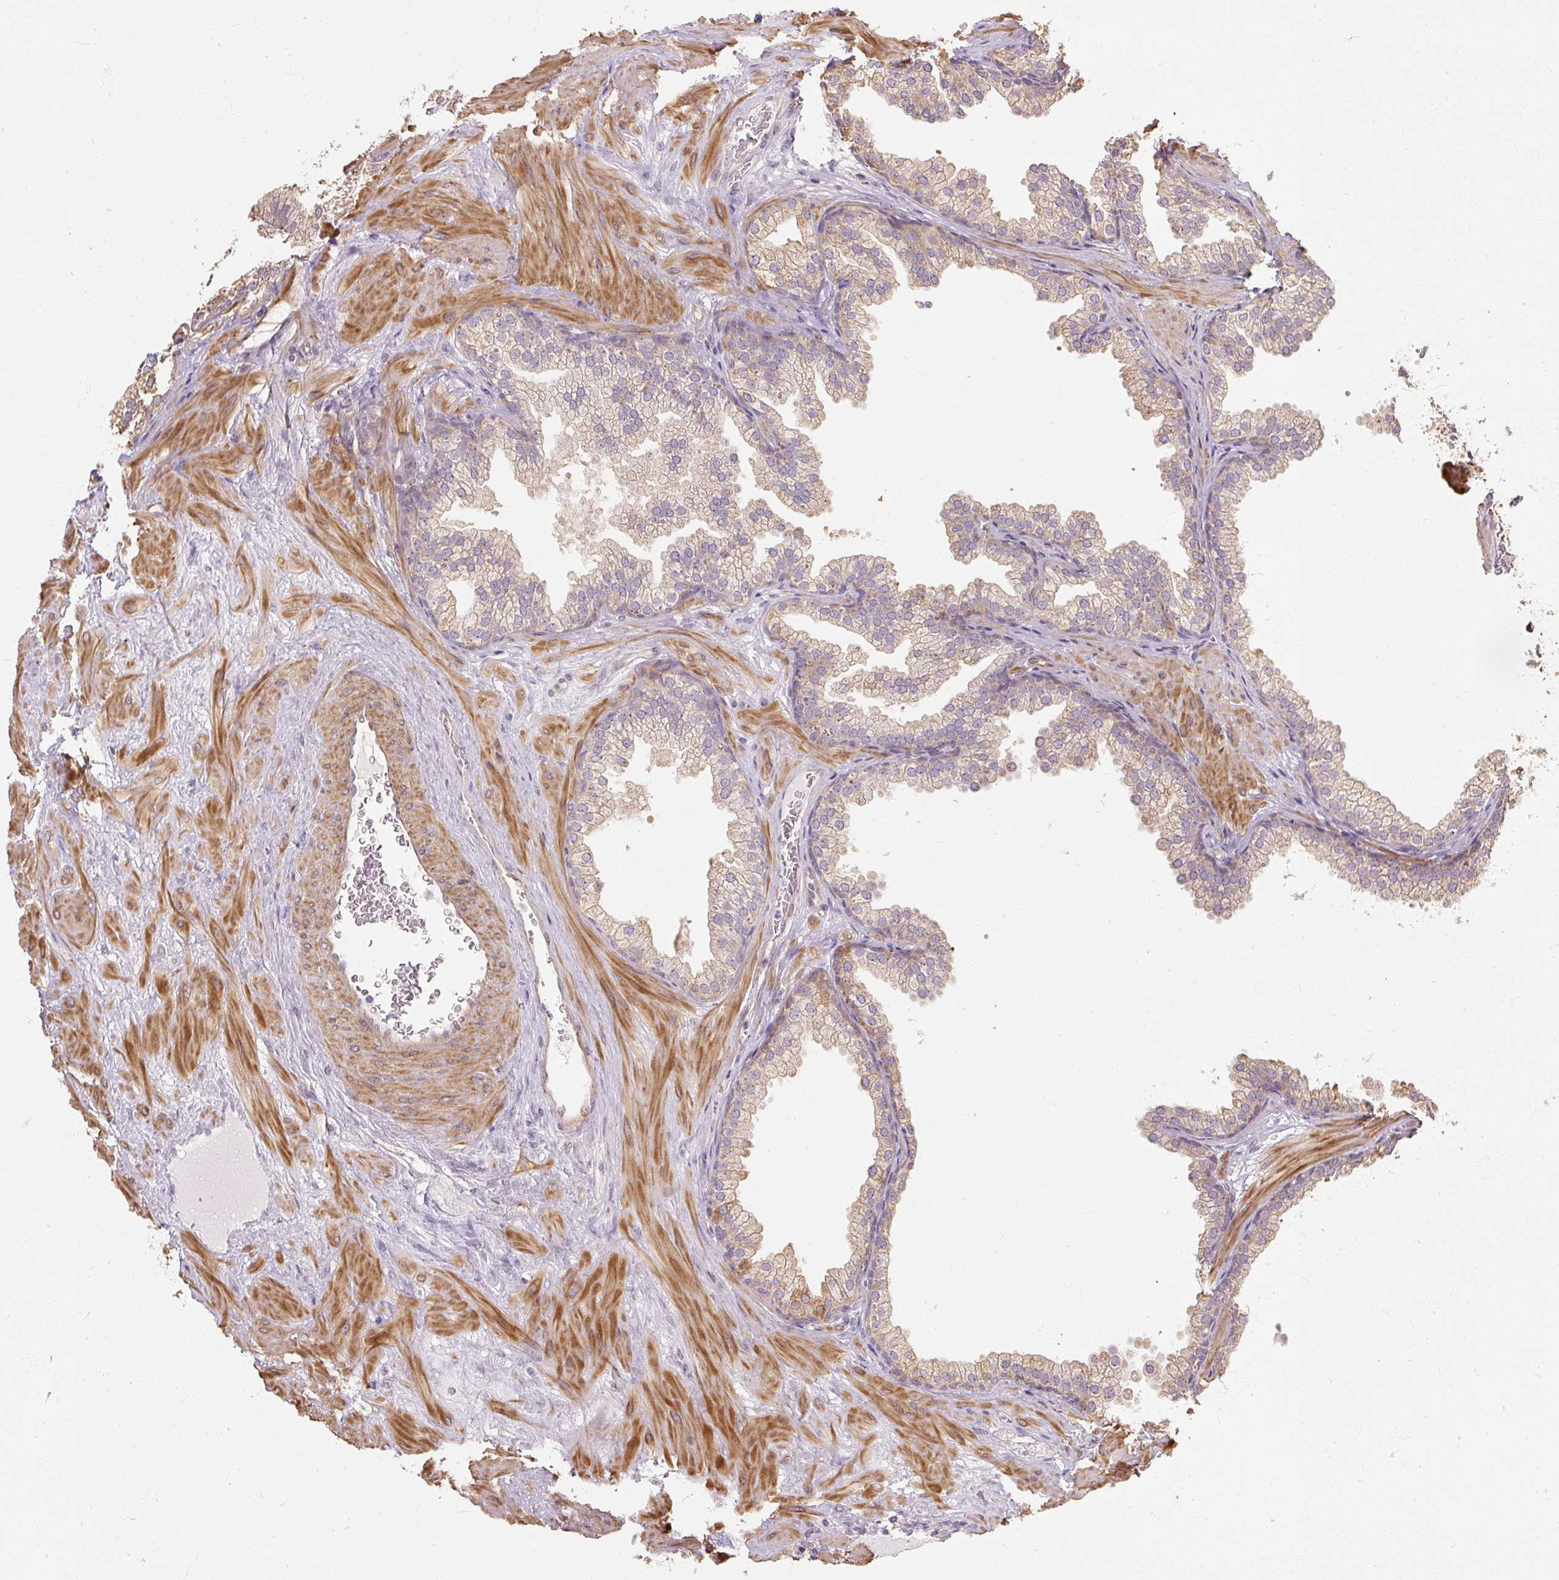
{"staining": {"intensity": "weak", "quantity": "<25%", "location": "cytoplasmic/membranous"}, "tissue": "prostate", "cell_type": "Glandular cells", "image_type": "normal", "snomed": [{"axis": "morphology", "description": "Normal tissue, NOS"}, {"axis": "topography", "description": "Prostate"}], "caption": "The photomicrograph shows no significant expression in glandular cells of prostate. (Stains: DAB IHC with hematoxylin counter stain, Microscopy: brightfield microscopy at high magnification).", "gene": "RB1CC1", "patient": {"sex": "male", "age": 37}}